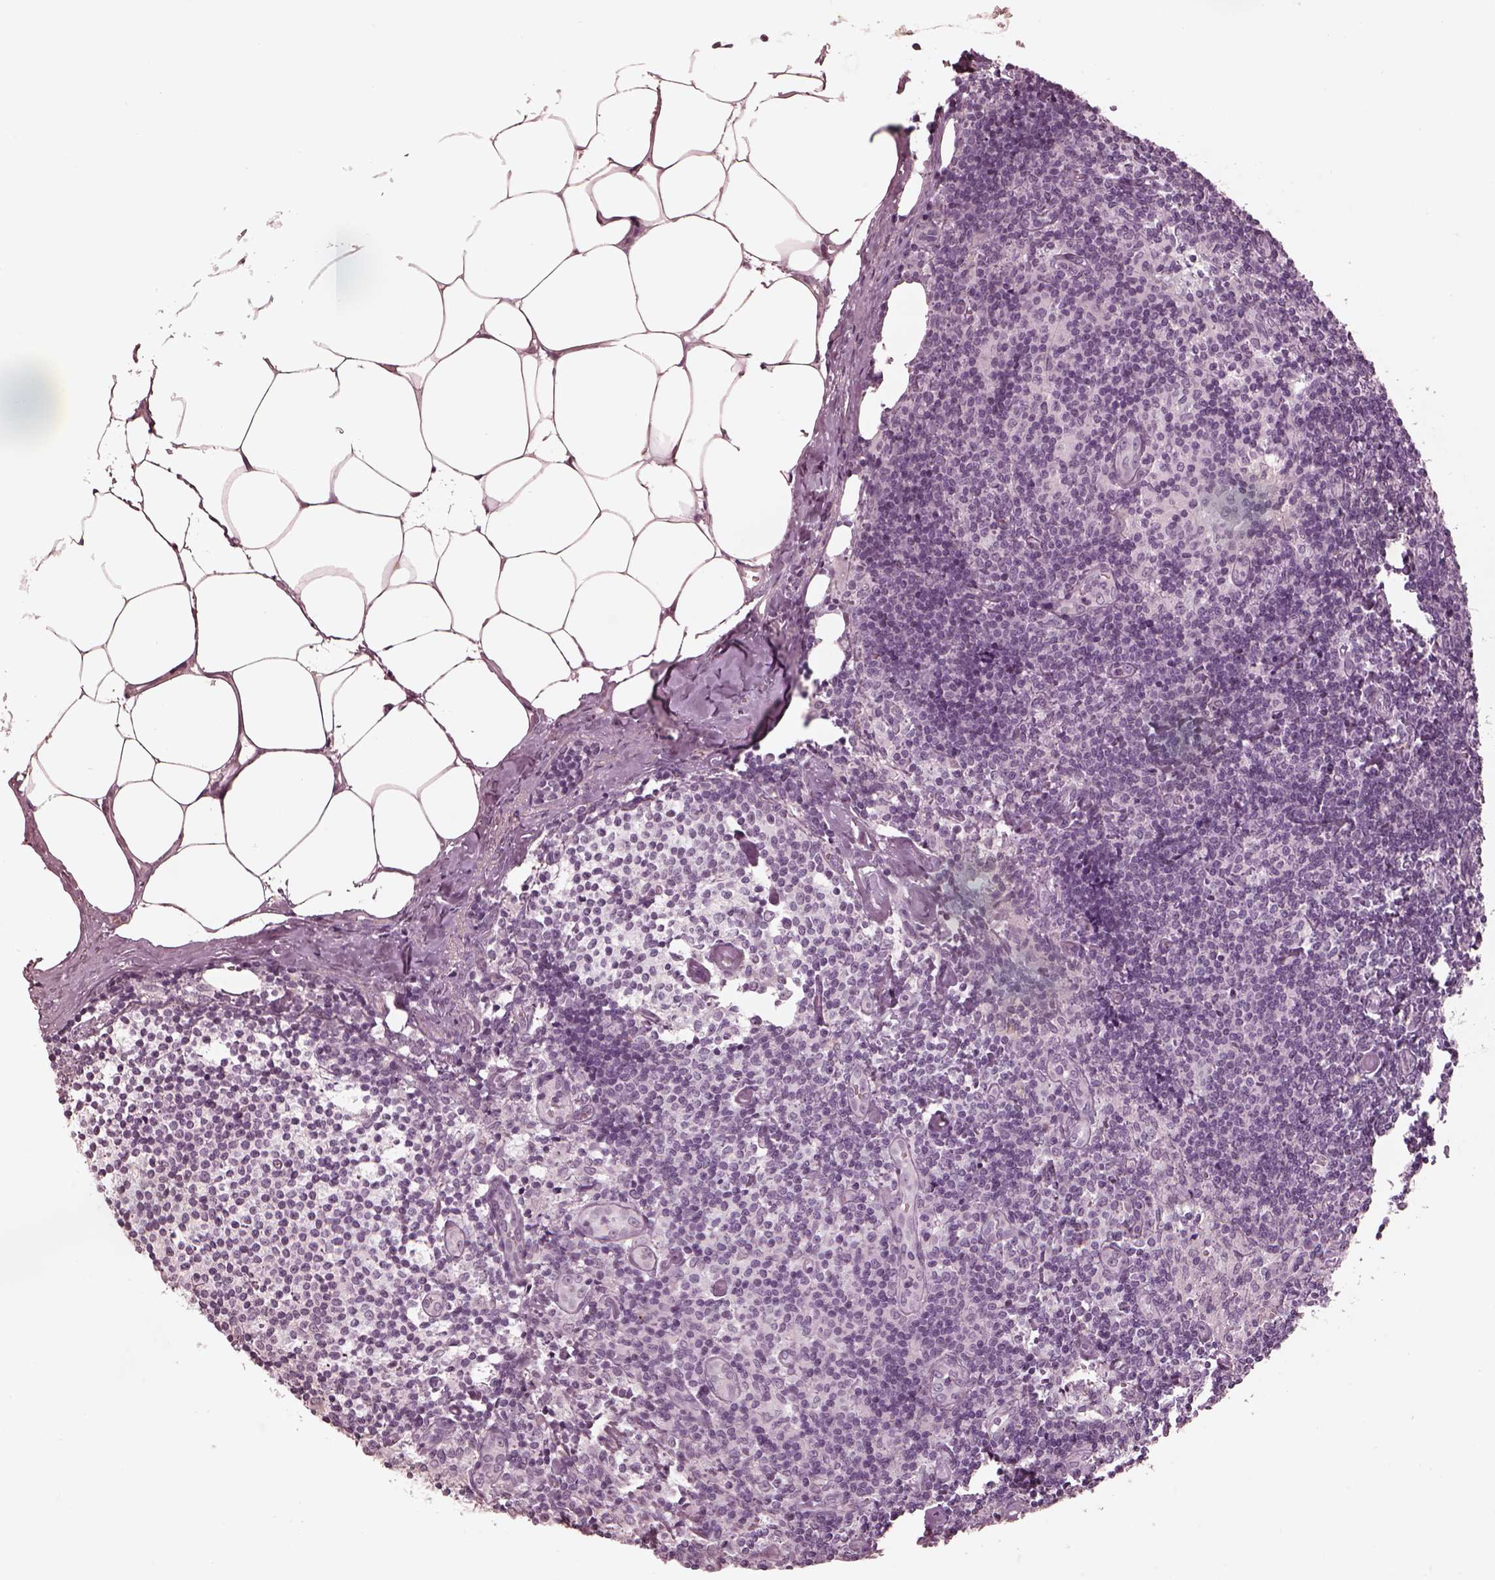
{"staining": {"intensity": "negative", "quantity": "none", "location": "none"}, "tissue": "lymph node", "cell_type": "Germinal center cells", "image_type": "normal", "snomed": [{"axis": "morphology", "description": "Normal tissue, NOS"}, {"axis": "topography", "description": "Lymph node"}], "caption": "The histopathology image demonstrates no staining of germinal center cells in normal lymph node.", "gene": "KCNA2", "patient": {"sex": "female", "age": 69}}